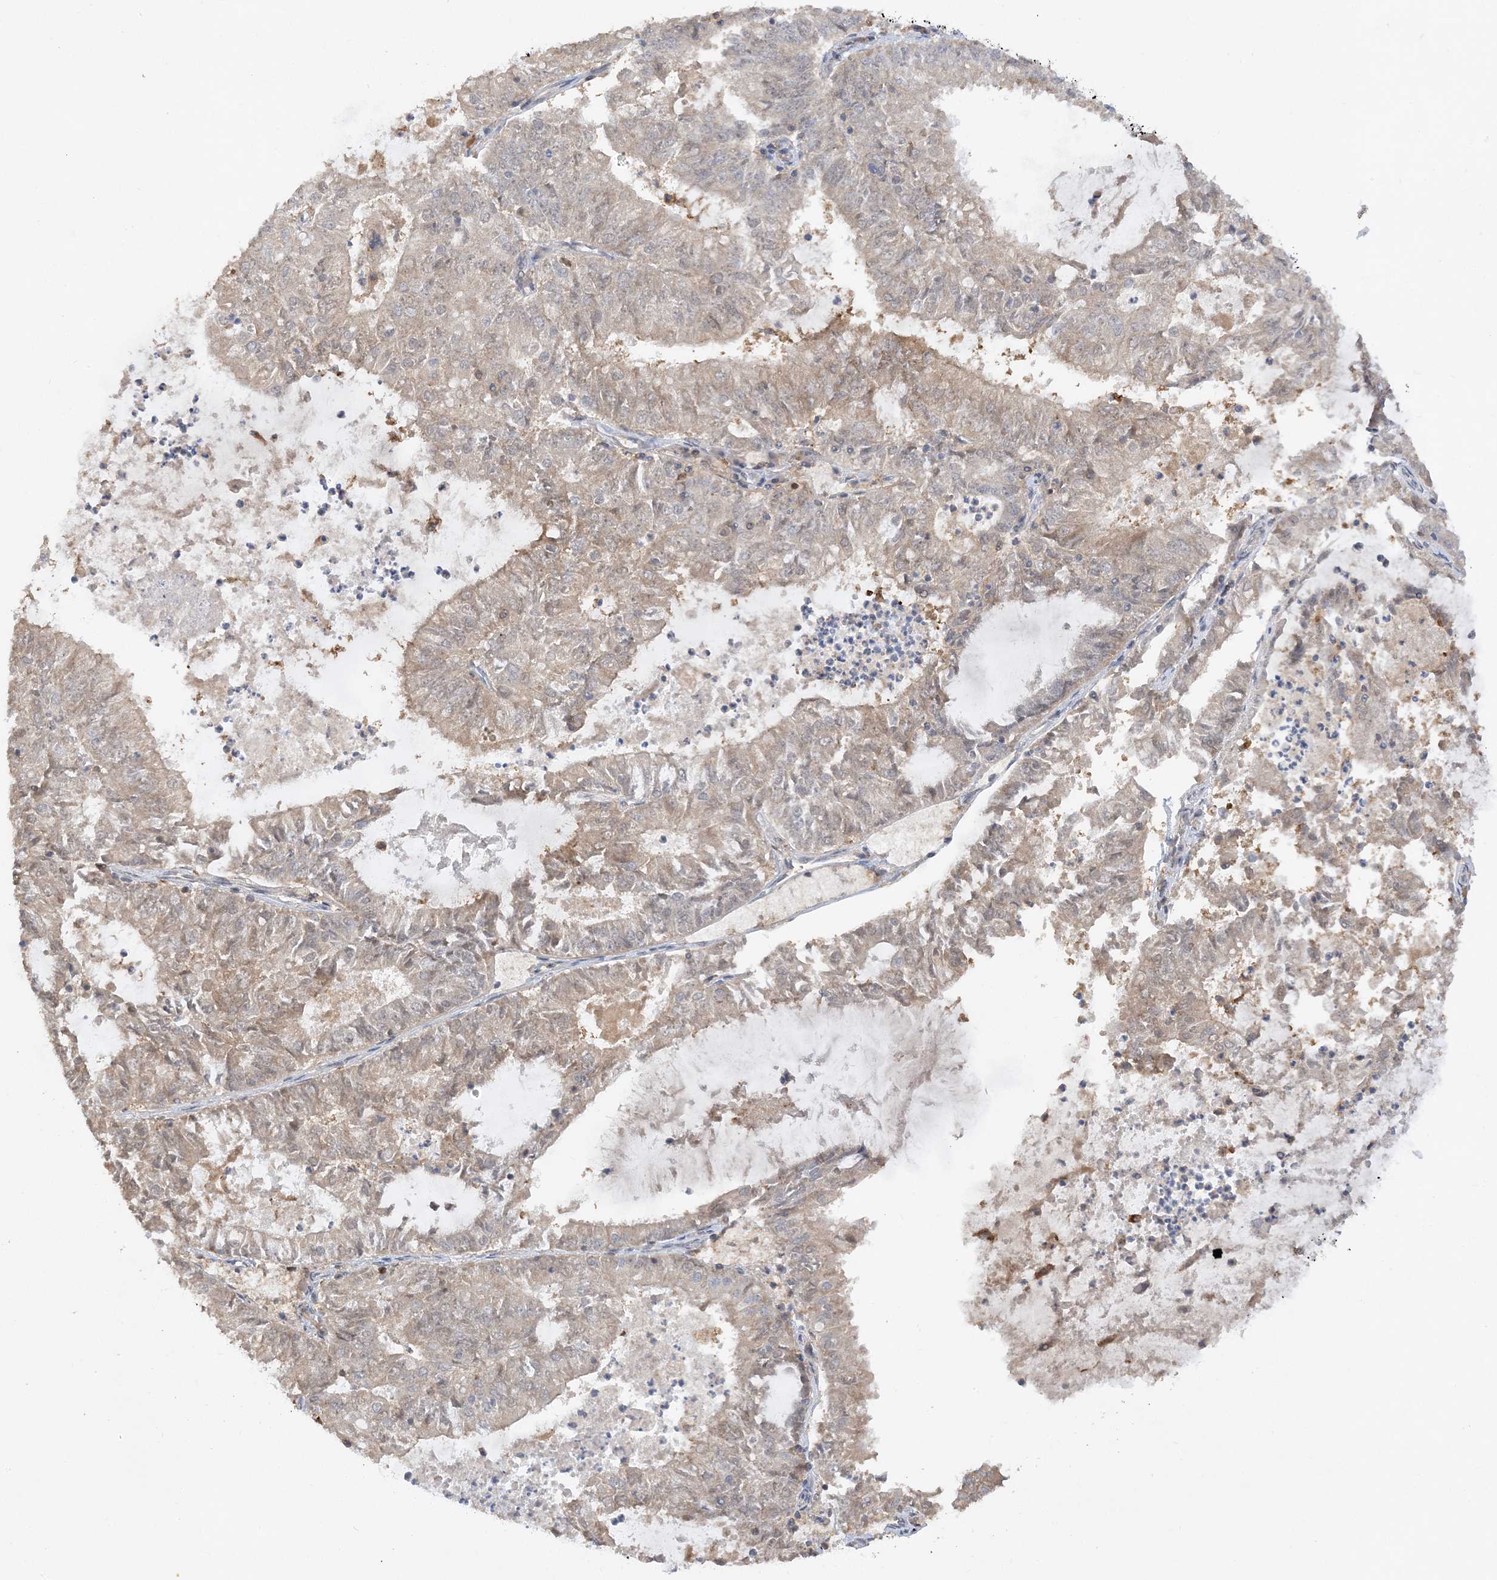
{"staining": {"intensity": "weak", "quantity": "<25%", "location": "cytoplasmic/membranous"}, "tissue": "endometrial cancer", "cell_type": "Tumor cells", "image_type": "cancer", "snomed": [{"axis": "morphology", "description": "Adenocarcinoma, NOS"}, {"axis": "topography", "description": "Endometrium"}], "caption": "Immunohistochemistry (IHC) of human endometrial cancer demonstrates no staining in tumor cells.", "gene": "PHACTR2", "patient": {"sex": "female", "age": 57}}